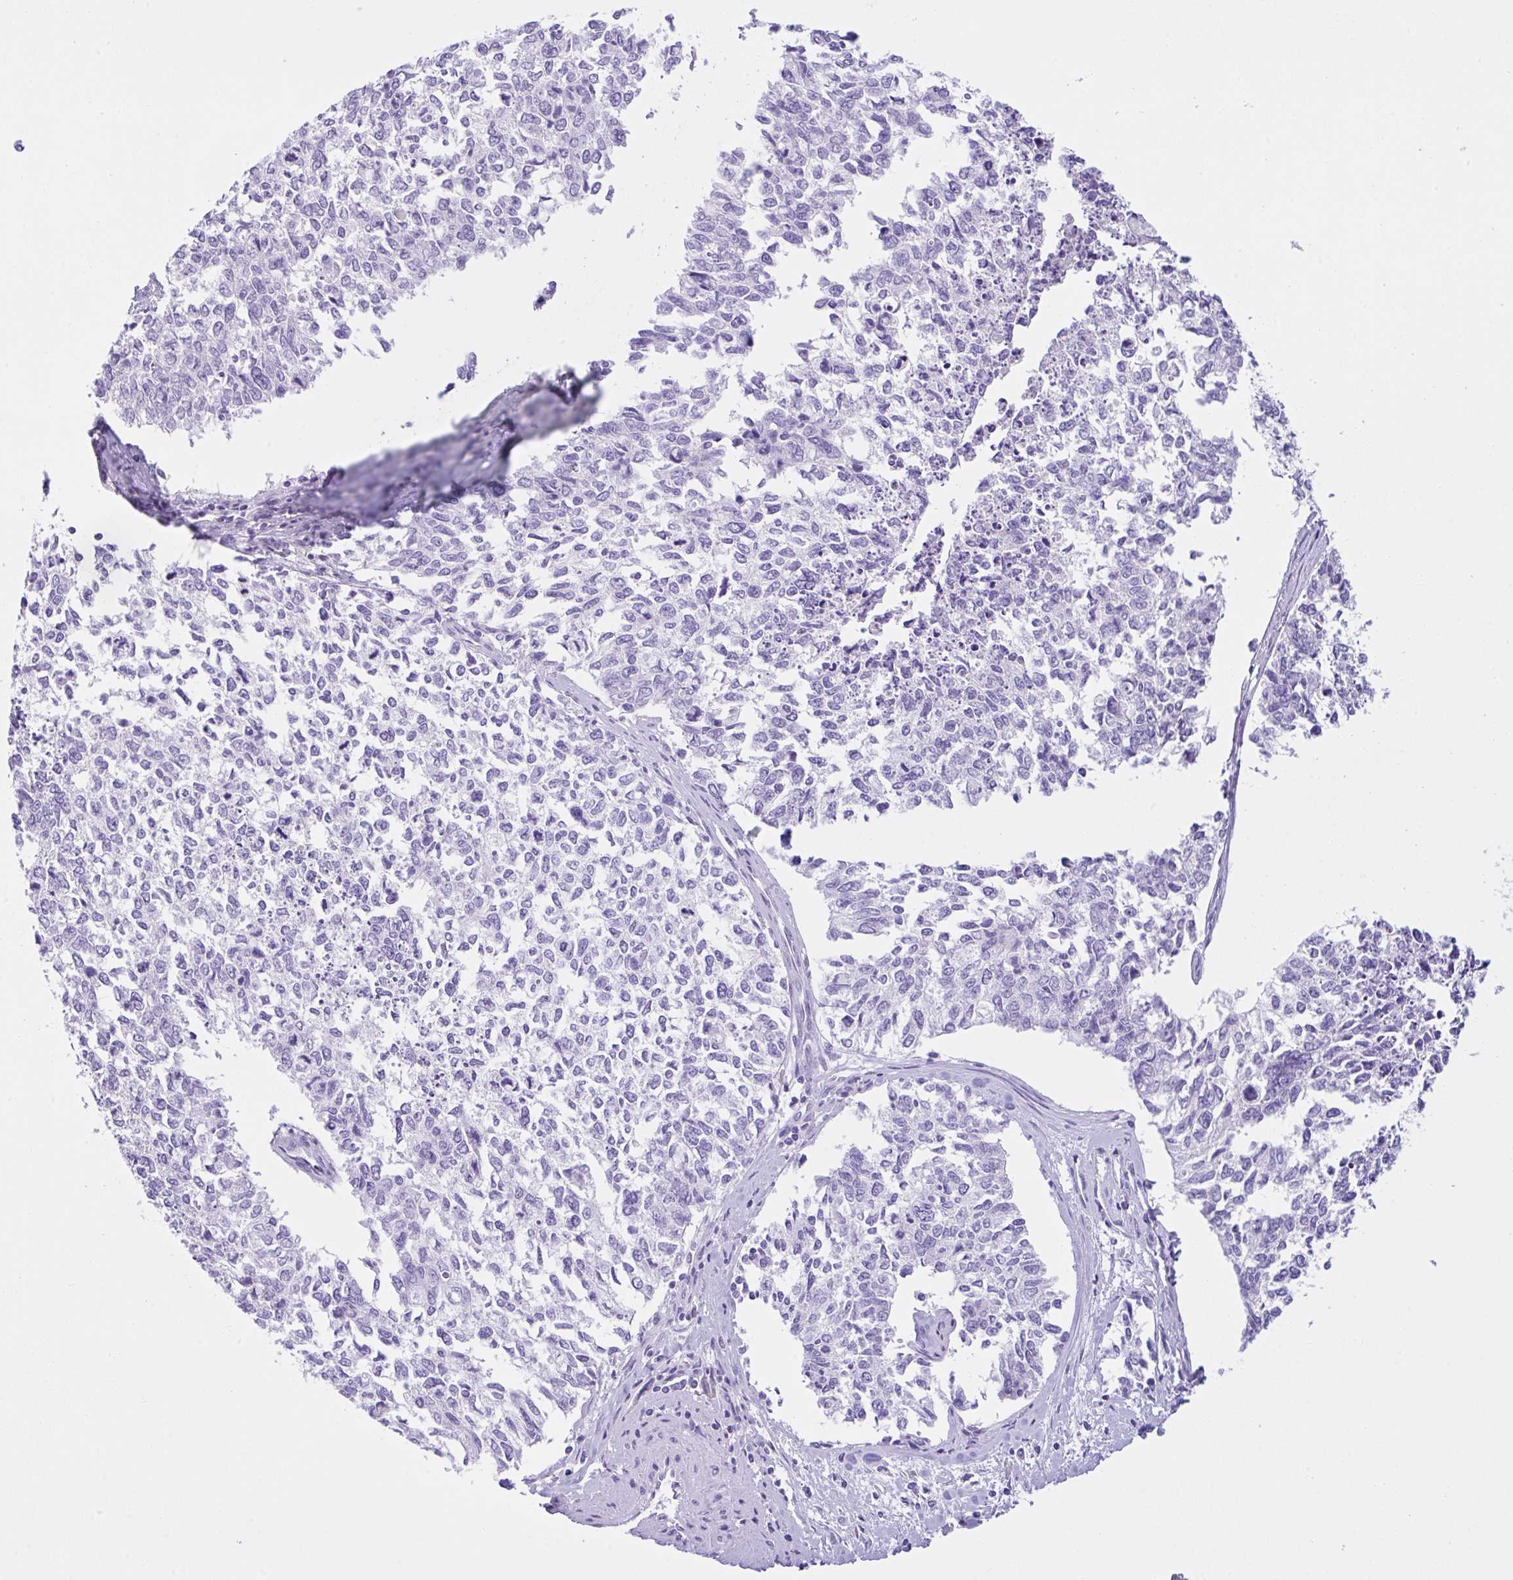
{"staining": {"intensity": "negative", "quantity": "none", "location": "none"}, "tissue": "cervical cancer", "cell_type": "Tumor cells", "image_type": "cancer", "snomed": [{"axis": "morphology", "description": "Adenocarcinoma, NOS"}, {"axis": "topography", "description": "Cervix"}], "caption": "Tumor cells are negative for protein expression in human cervical cancer (adenocarcinoma).", "gene": "NCF1", "patient": {"sex": "female", "age": 63}}